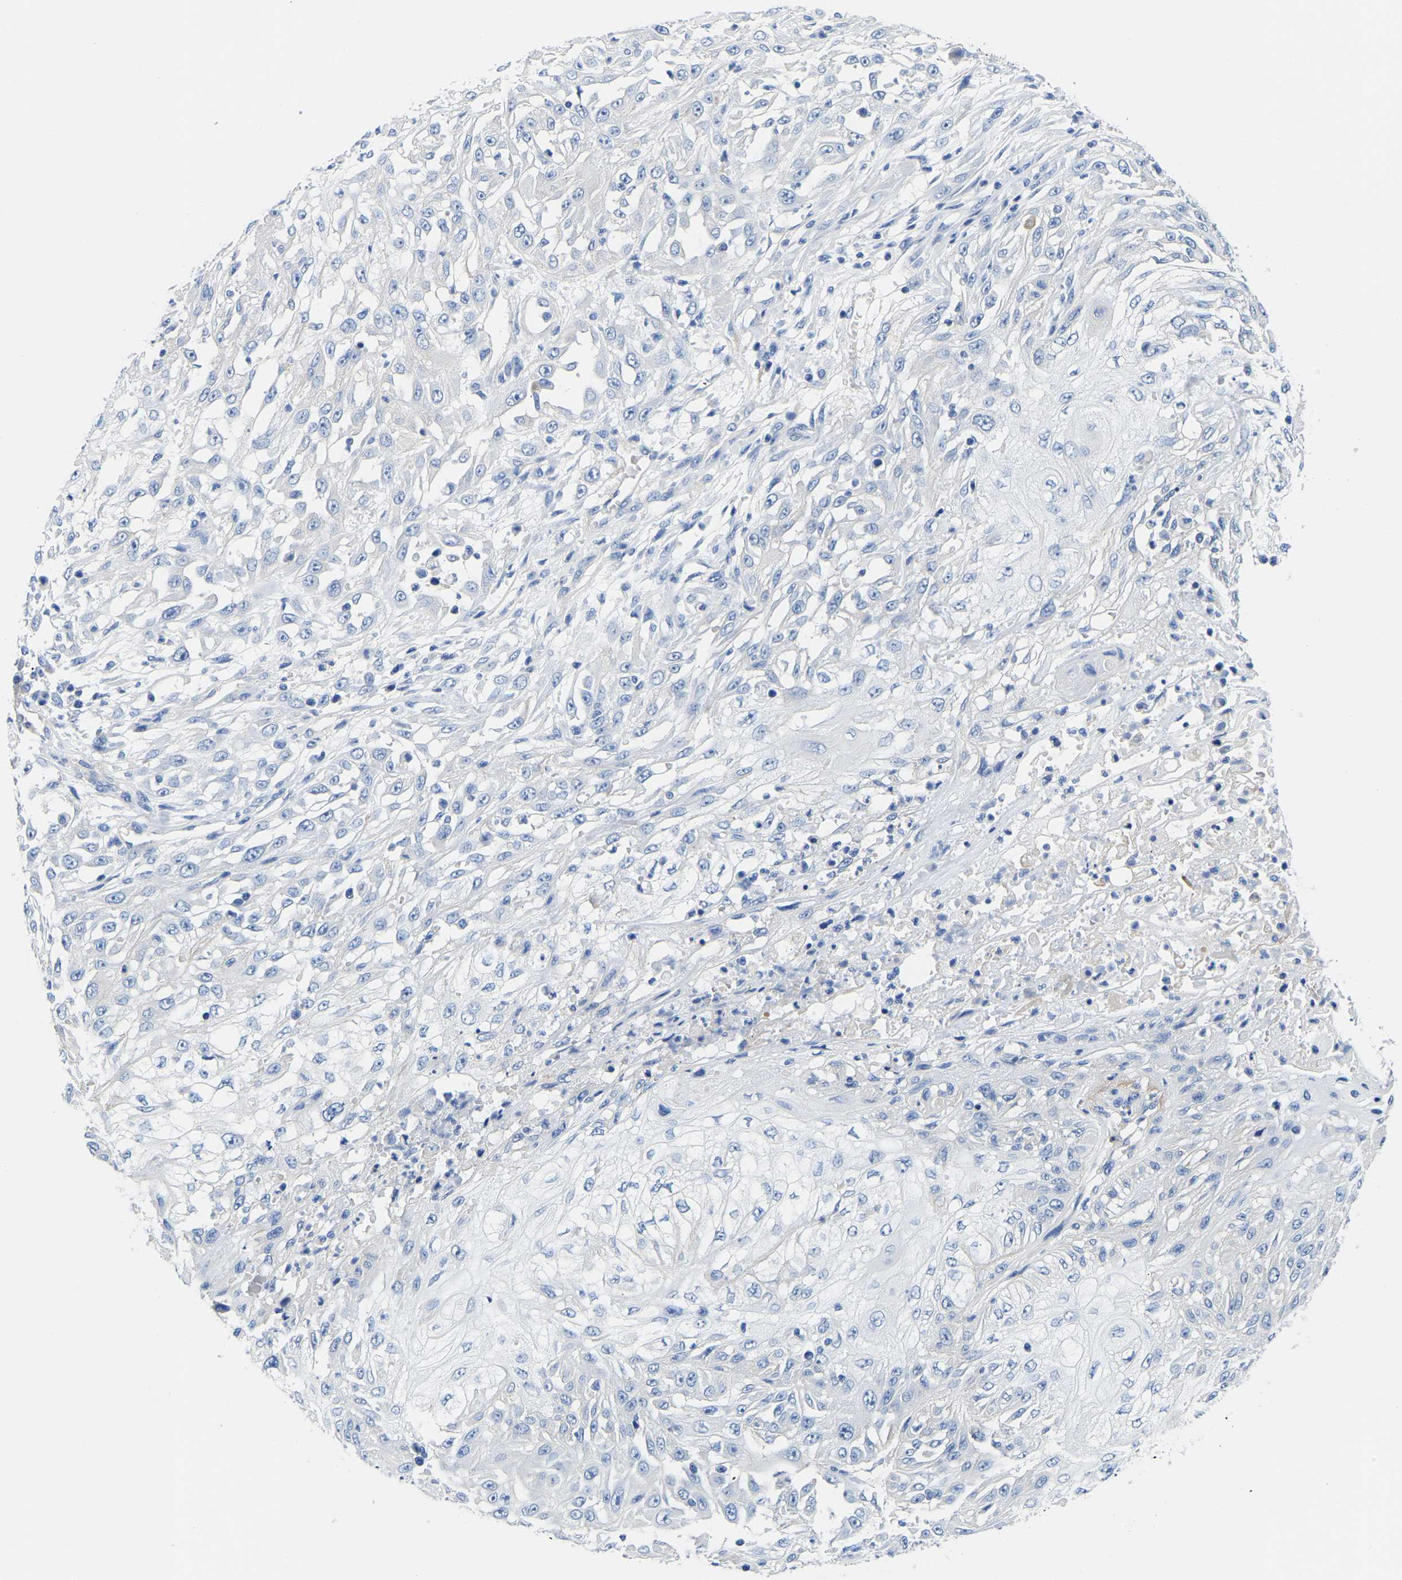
{"staining": {"intensity": "negative", "quantity": "none", "location": "none"}, "tissue": "skin cancer", "cell_type": "Tumor cells", "image_type": "cancer", "snomed": [{"axis": "morphology", "description": "Squamous cell carcinoma, NOS"}, {"axis": "morphology", "description": "Squamous cell carcinoma, metastatic, NOS"}, {"axis": "topography", "description": "Skin"}, {"axis": "topography", "description": "Lymph node"}], "caption": "Tumor cells are negative for brown protein staining in skin cancer.", "gene": "UPK3A", "patient": {"sex": "male", "age": 75}}